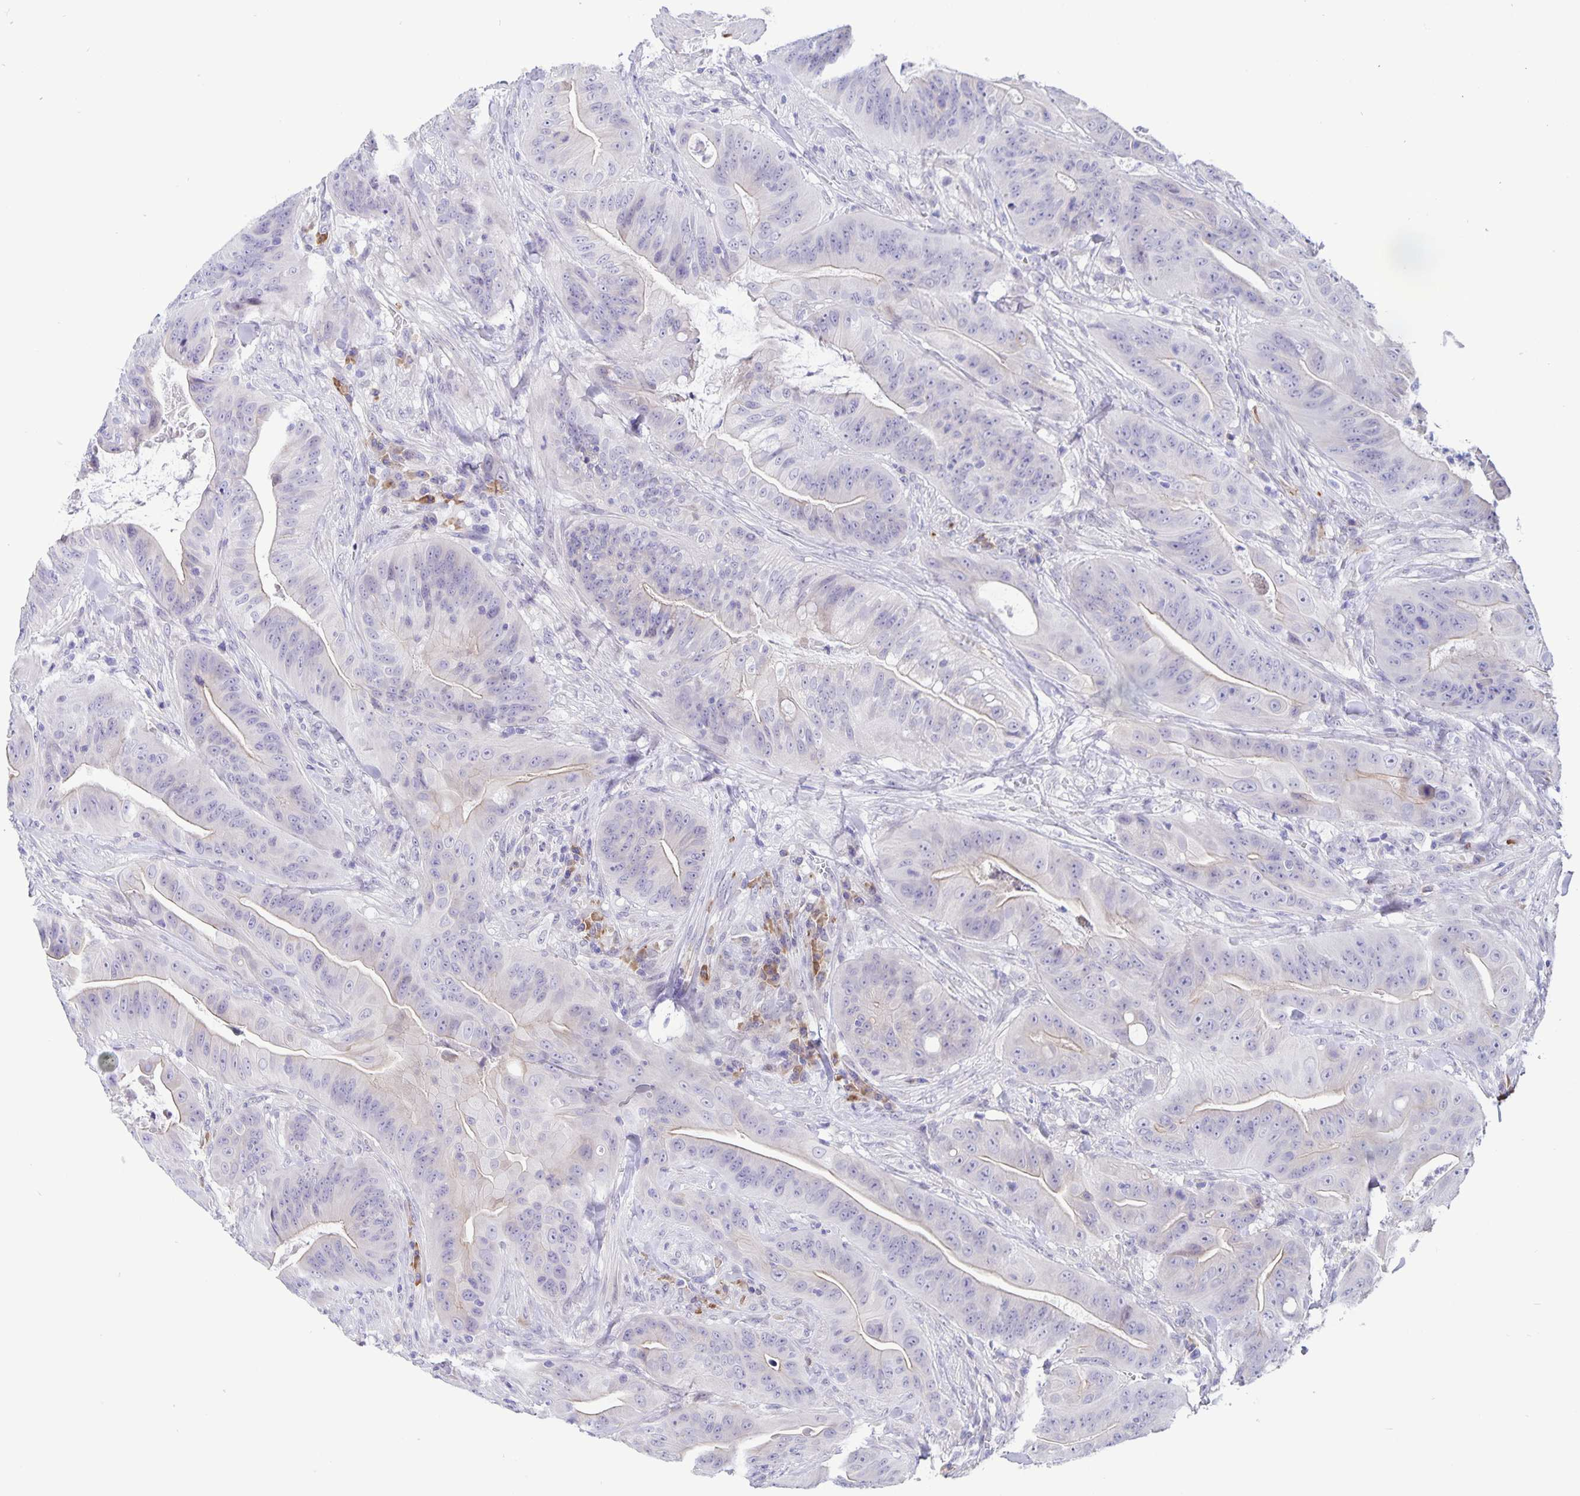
{"staining": {"intensity": "negative", "quantity": "none", "location": "none"}, "tissue": "colorectal cancer", "cell_type": "Tumor cells", "image_type": "cancer", "snomed": [{"axis": "morphology", "description": "Adenocarcinoma, NOS"}, {"axis": "topography", "description": "Colon"}], "caption": "Immunohistochemistry (IHC) photomicrograph of neoplastic tissue: human adenocarcinoma (colorectal) stained with DAB (3,3'-diaminobenzidine) demonstrates no significant protein staining in tumor cells.", "gene": "ERMN", "patient": {"sex": "male", "age": 33}}